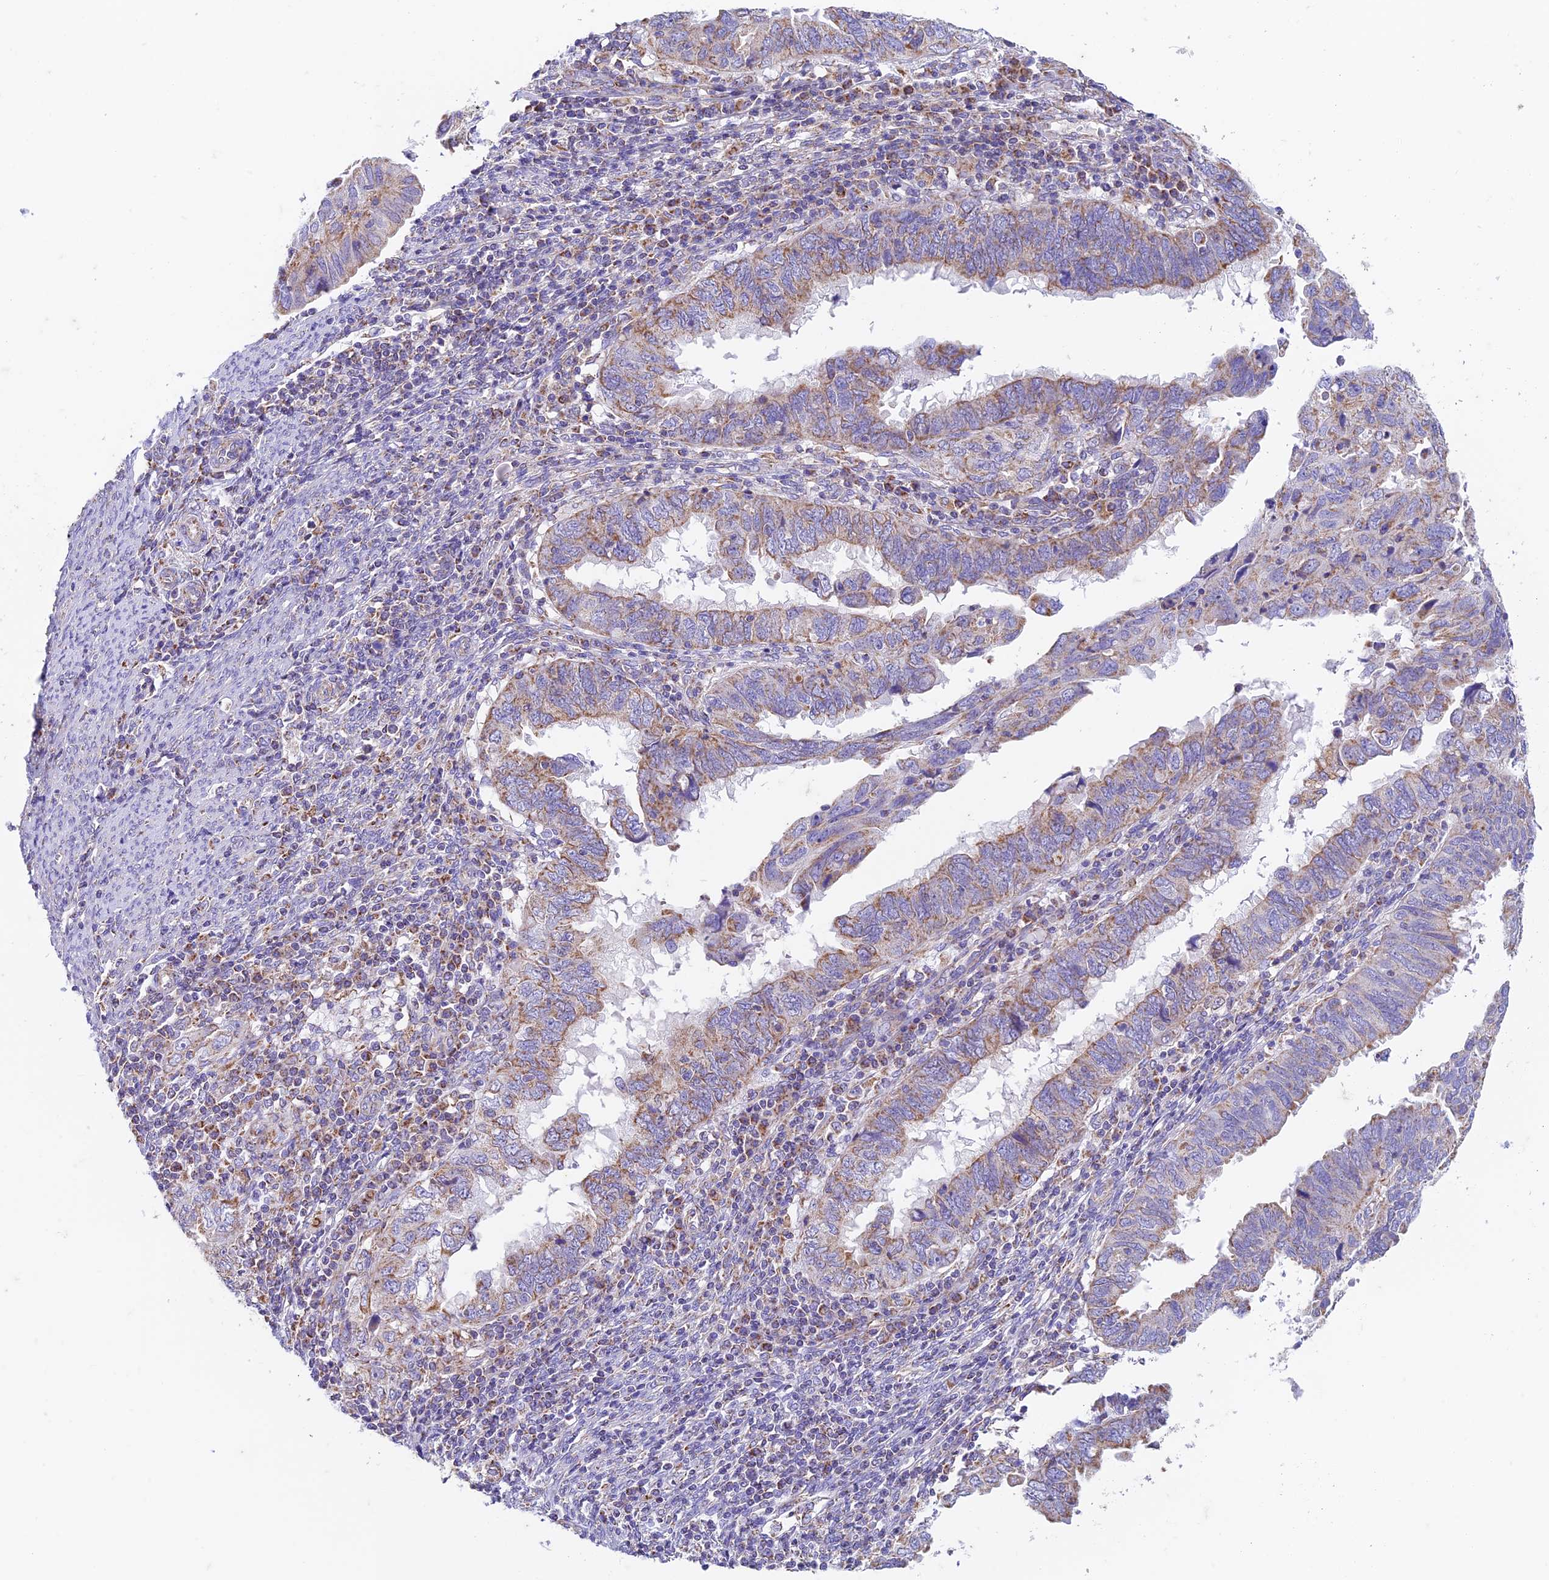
{"staining": {"intensity": "moderate", "quantity": "25%-75%", "location": "cytoplasmic/membranous"}, "tissue": "endometrial cancer", "cell_type": "Tumor cells", "image_type": "cancer", "snomed": [{"axis": "morphology", "description": "Adenocarcinoma, NOS"}, {"axis": "topography", "description": "Uterus"}], "caption": "Human endometrial adenocarcinoma stained with a protein marker demonstrates moderate staining in tumor cells.", "gene": "ZNF181", "patient": {"sex": "female", "age": 77}}